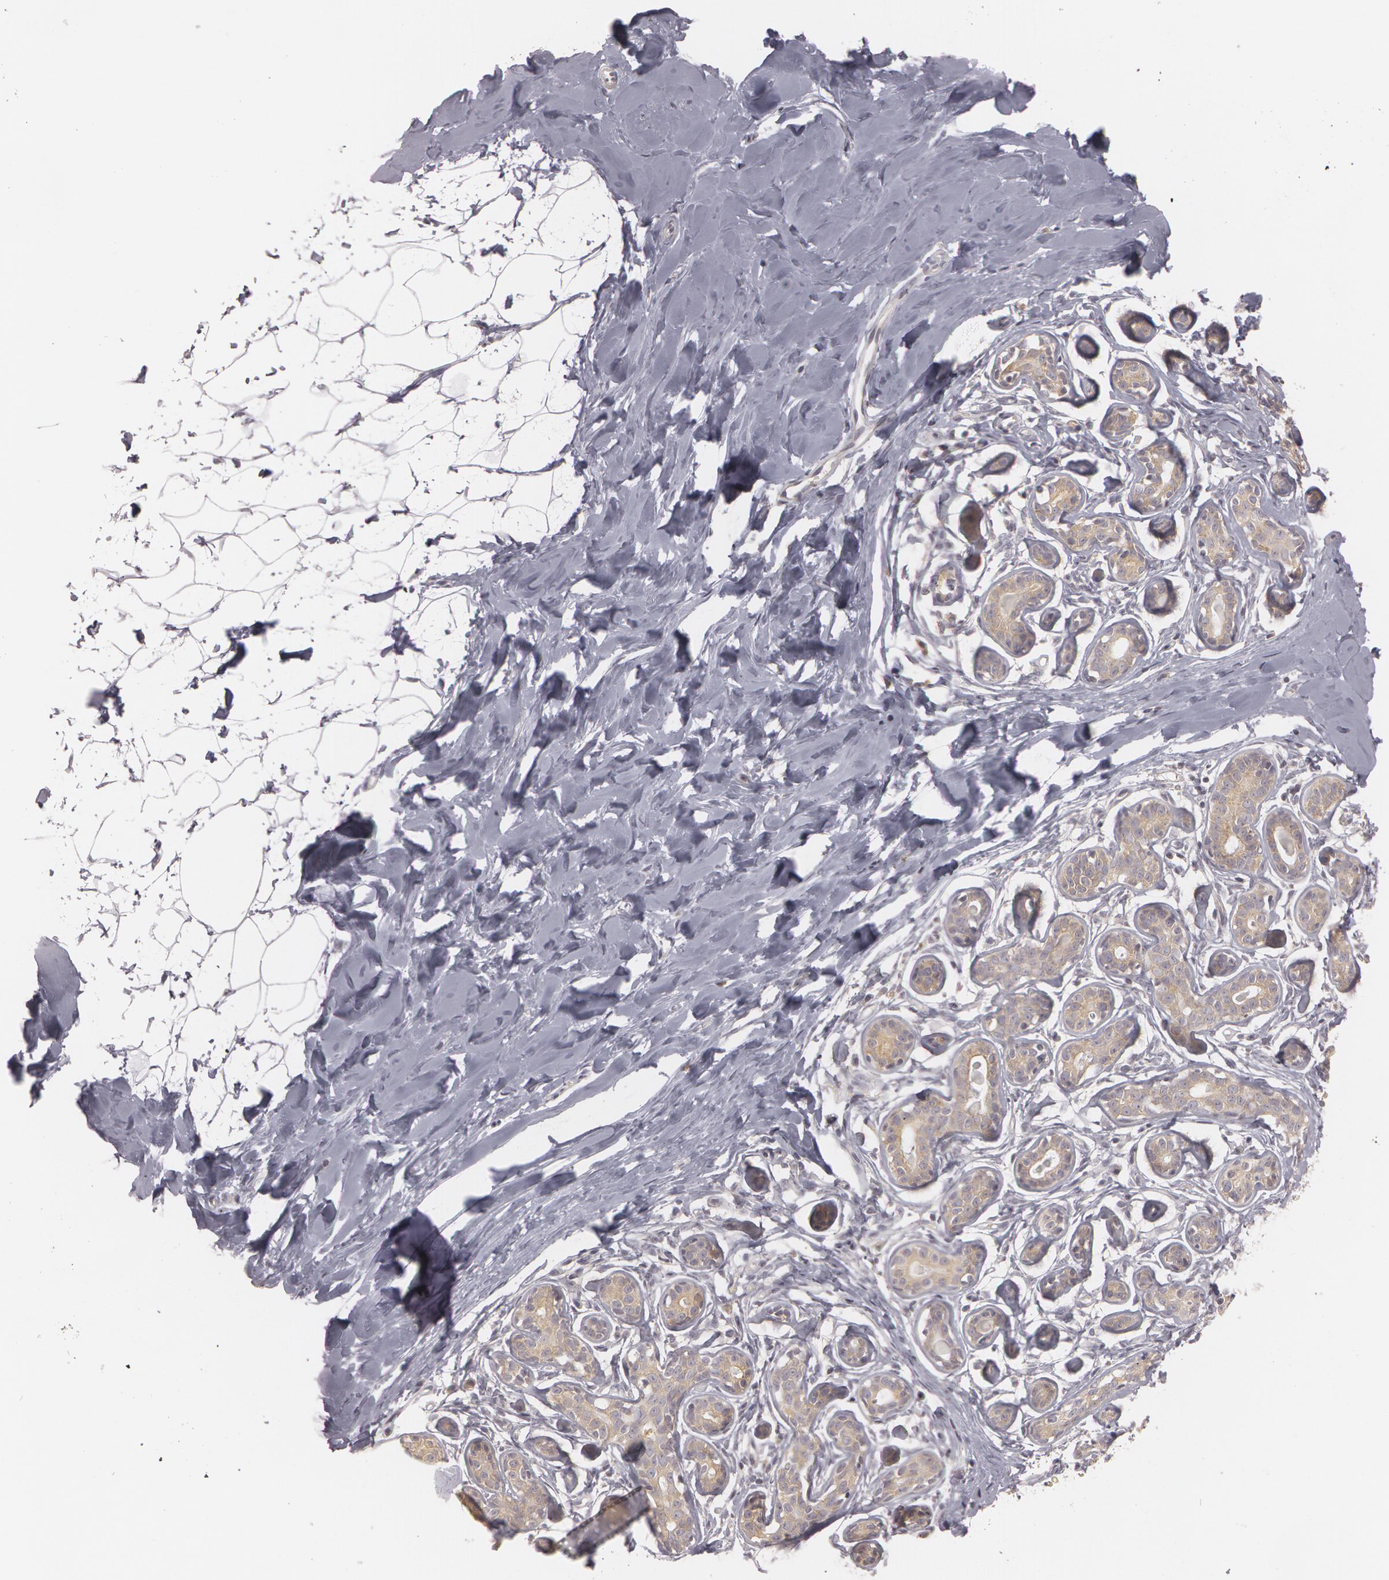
{"staining": {"intensity": "negative", "quantity": "none", "location": "none"}, "tissue": "breast", "cell_type": "Adipocytes", "image_type": "normal", "snomed": [{"axis": "morphology", "description": "Normal tissue, NOS"}, {"axis": "topography", "description": "Breast"}], "caption": "High power microscopy histopathology image of an immunohistochemistry photomicrograph of normal breast, revealing no significant positivity in adipocytes. (DAB (3,3'-diaminobenzidine) immunohistochemistry with hematoxylin counter stain).", "gene": "RALGAPA1", "patient": {"sex": "female", "age": 22}}